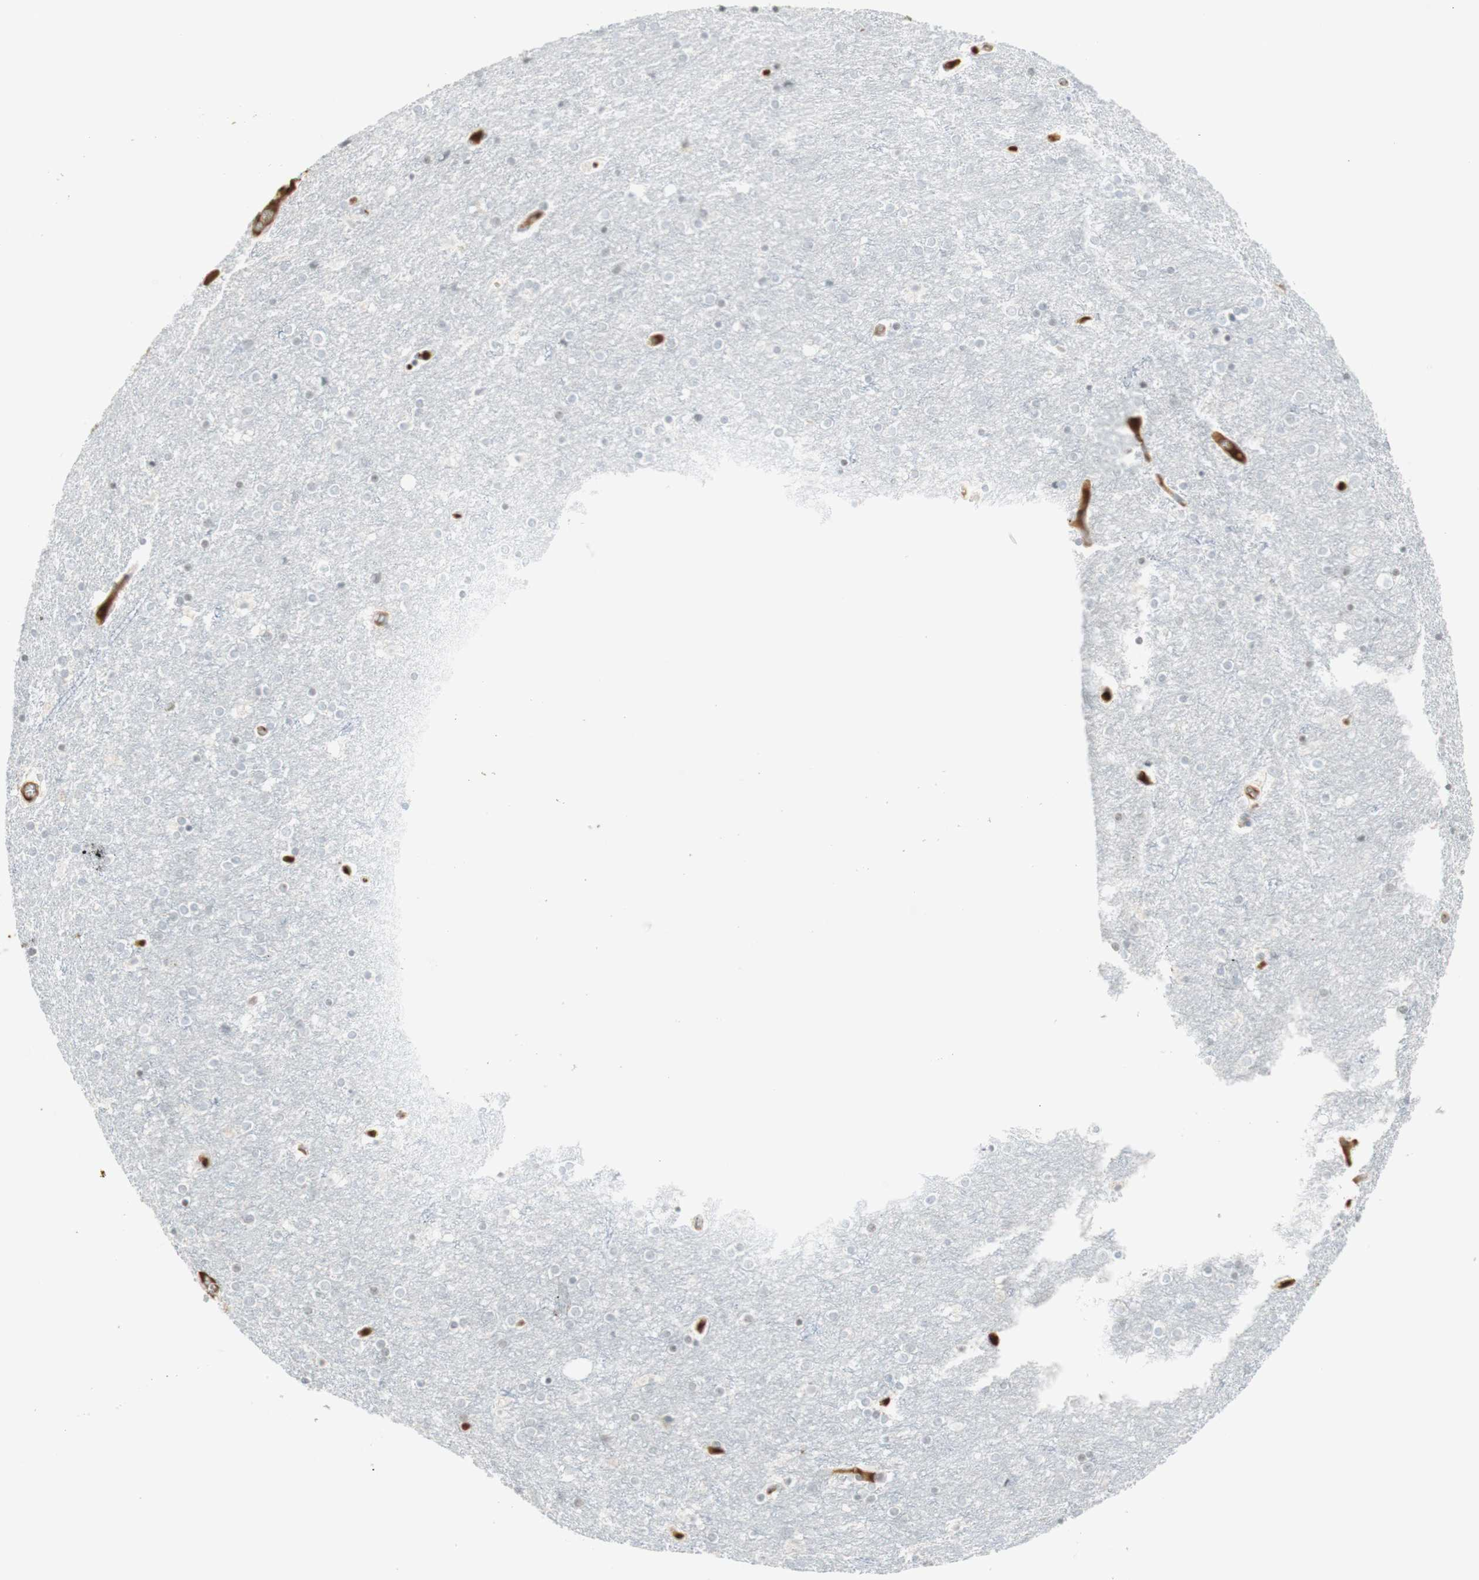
{"staining": {"intensity": "negative", "quantity": "none", "location": "none"}, "tissue": "cerebral cortex", "cell_type": "Endothelial cells", "image_type": "normal", "snomed": [{"axis": "morphology", "description": "Normal tissue, NOS"}, {"axis": "topography", "description": "Cerebral cortex"}], "caption": "Micrograph shows no protein expression in endothelial cells of benign cerebral cortex.", "gene": "NID1", "patient": {"sex": "female", "age": 54}}